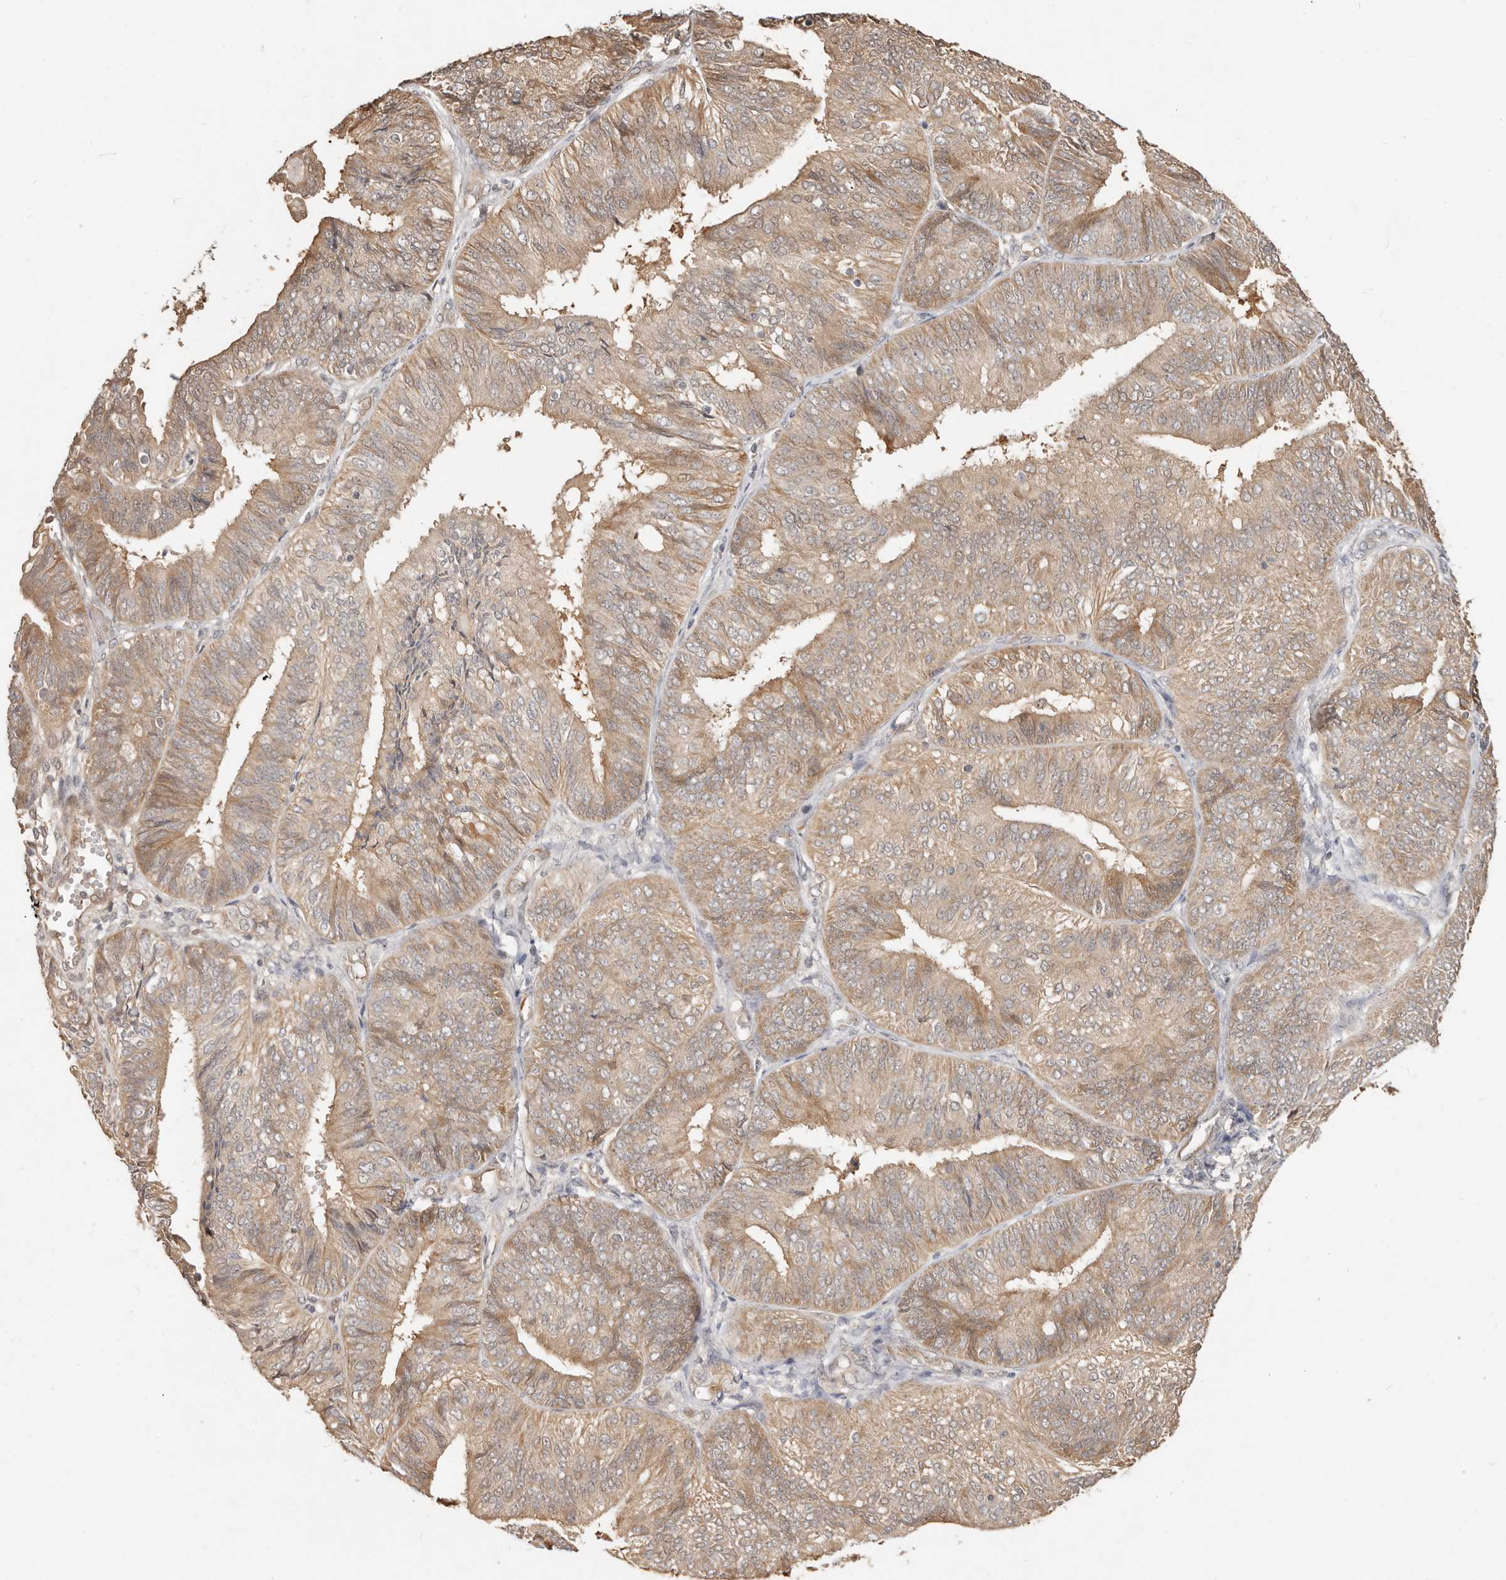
{"staining": {"intensity": "moderate", "quantity": ">75%", "location": "cytoplasmic/membranous"}, "tissue": "endometrial cancer", "cell_type": "Tumor cells", "image_type": "cancer", "snomed": [{"axis": "morphology", "description": "Adenocarcinoma, NOS"}, {"axis": "topography", "description": "Endometrium"}], "caption": "Immunohistochemistry (IHC) histopathology image of human adenocarcinoma (endometrial) stained for a protein (brown), which demonstrates medium levels of moderate cytoplasmic/membranous staining in approximately >75% of tumor cells.", "gene": "MTFR2", "patient": {"sex": "female", "age": 58}}